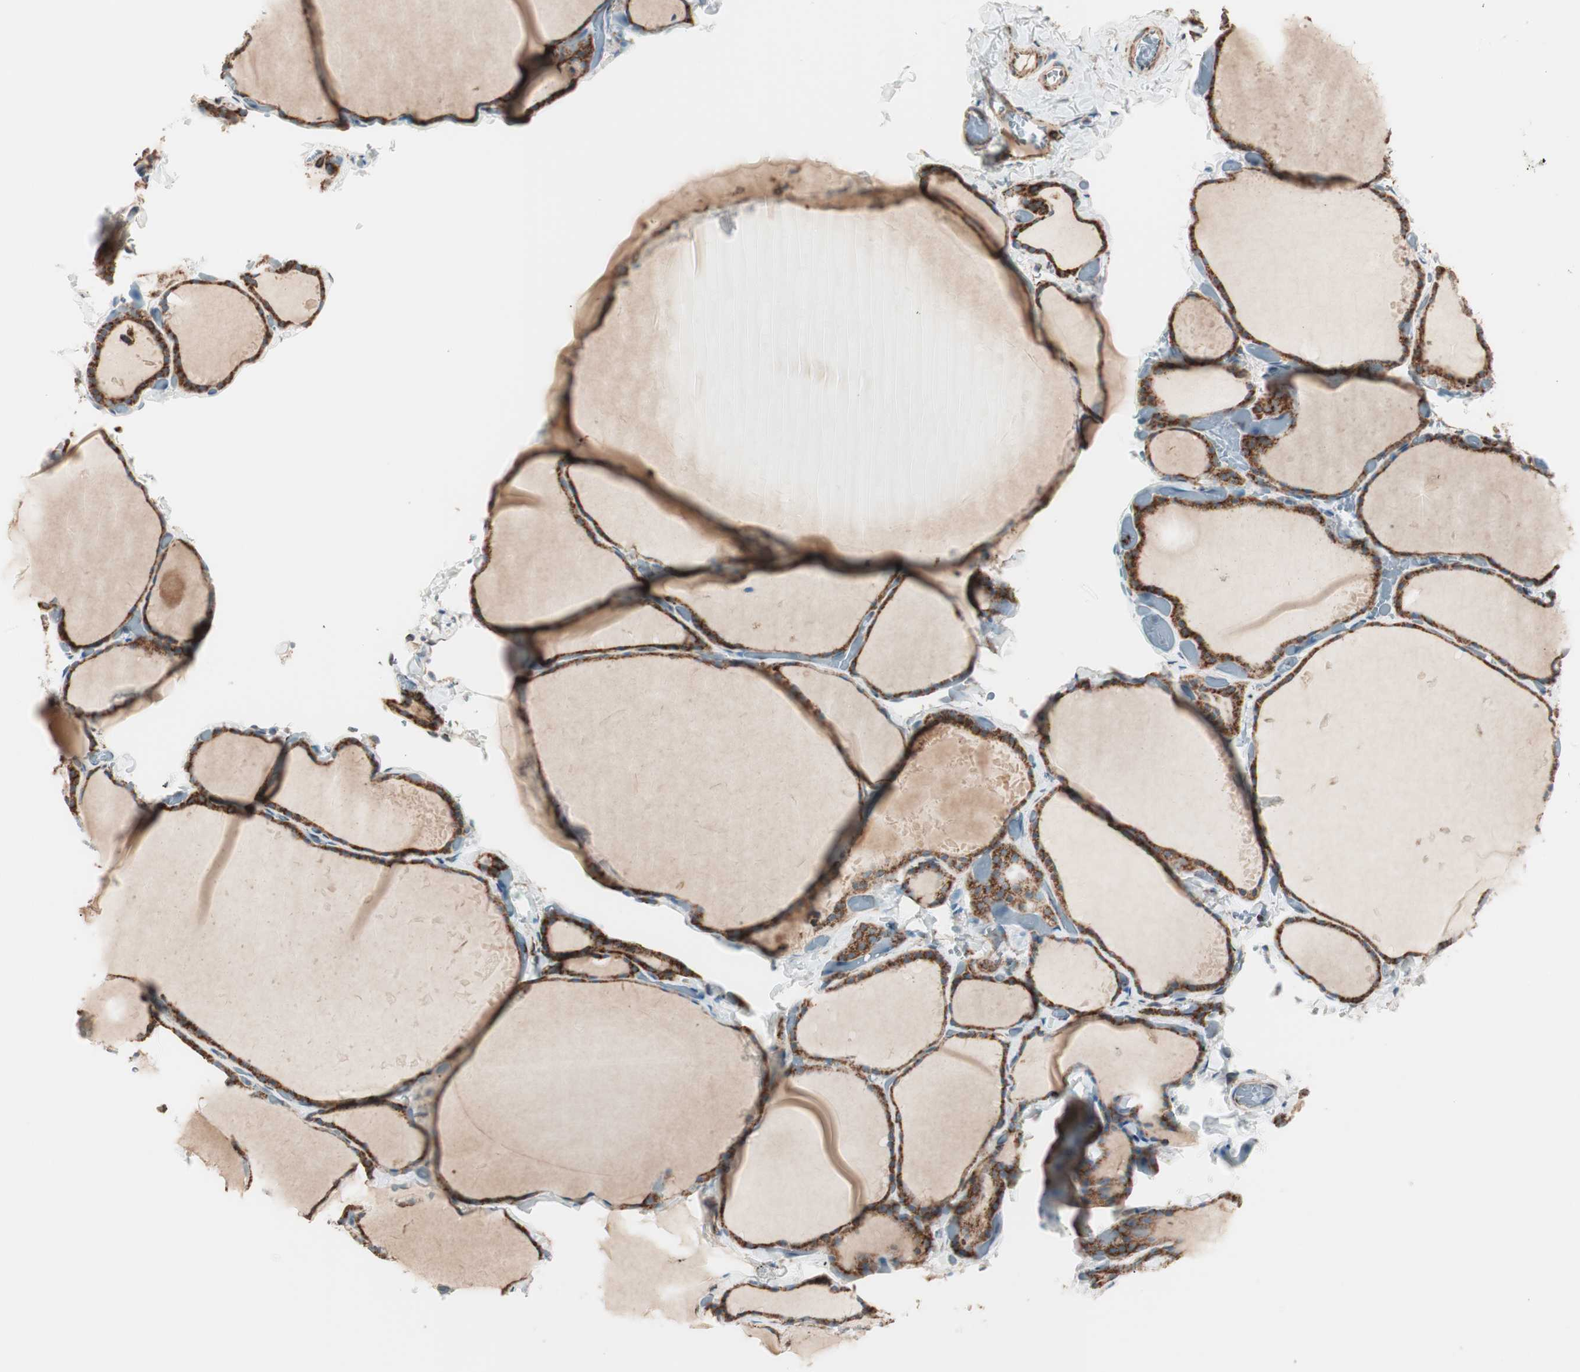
{"staining": {"intensity": "strong", "quantity": ">75%", "location": "cytoplasmic/membranous"}, "tissue": "thyroid gland", "cell_type": "Glandular cells", "image_type": "normal", "snomed": [{"axis": "morphology", "description": "Normal tissue, NOS"}, {"axis": "topography", "description": "Thyroid gland"}], "caption": "Immunohistochemical staining of unremarkable human thyroid gland reveals >75% levels of strong cytoplasmic/membranous protein positivity in about >75% of glandular cells.", "gene": "TOMM22", "patient": {"sex": "female", "age": 22}}